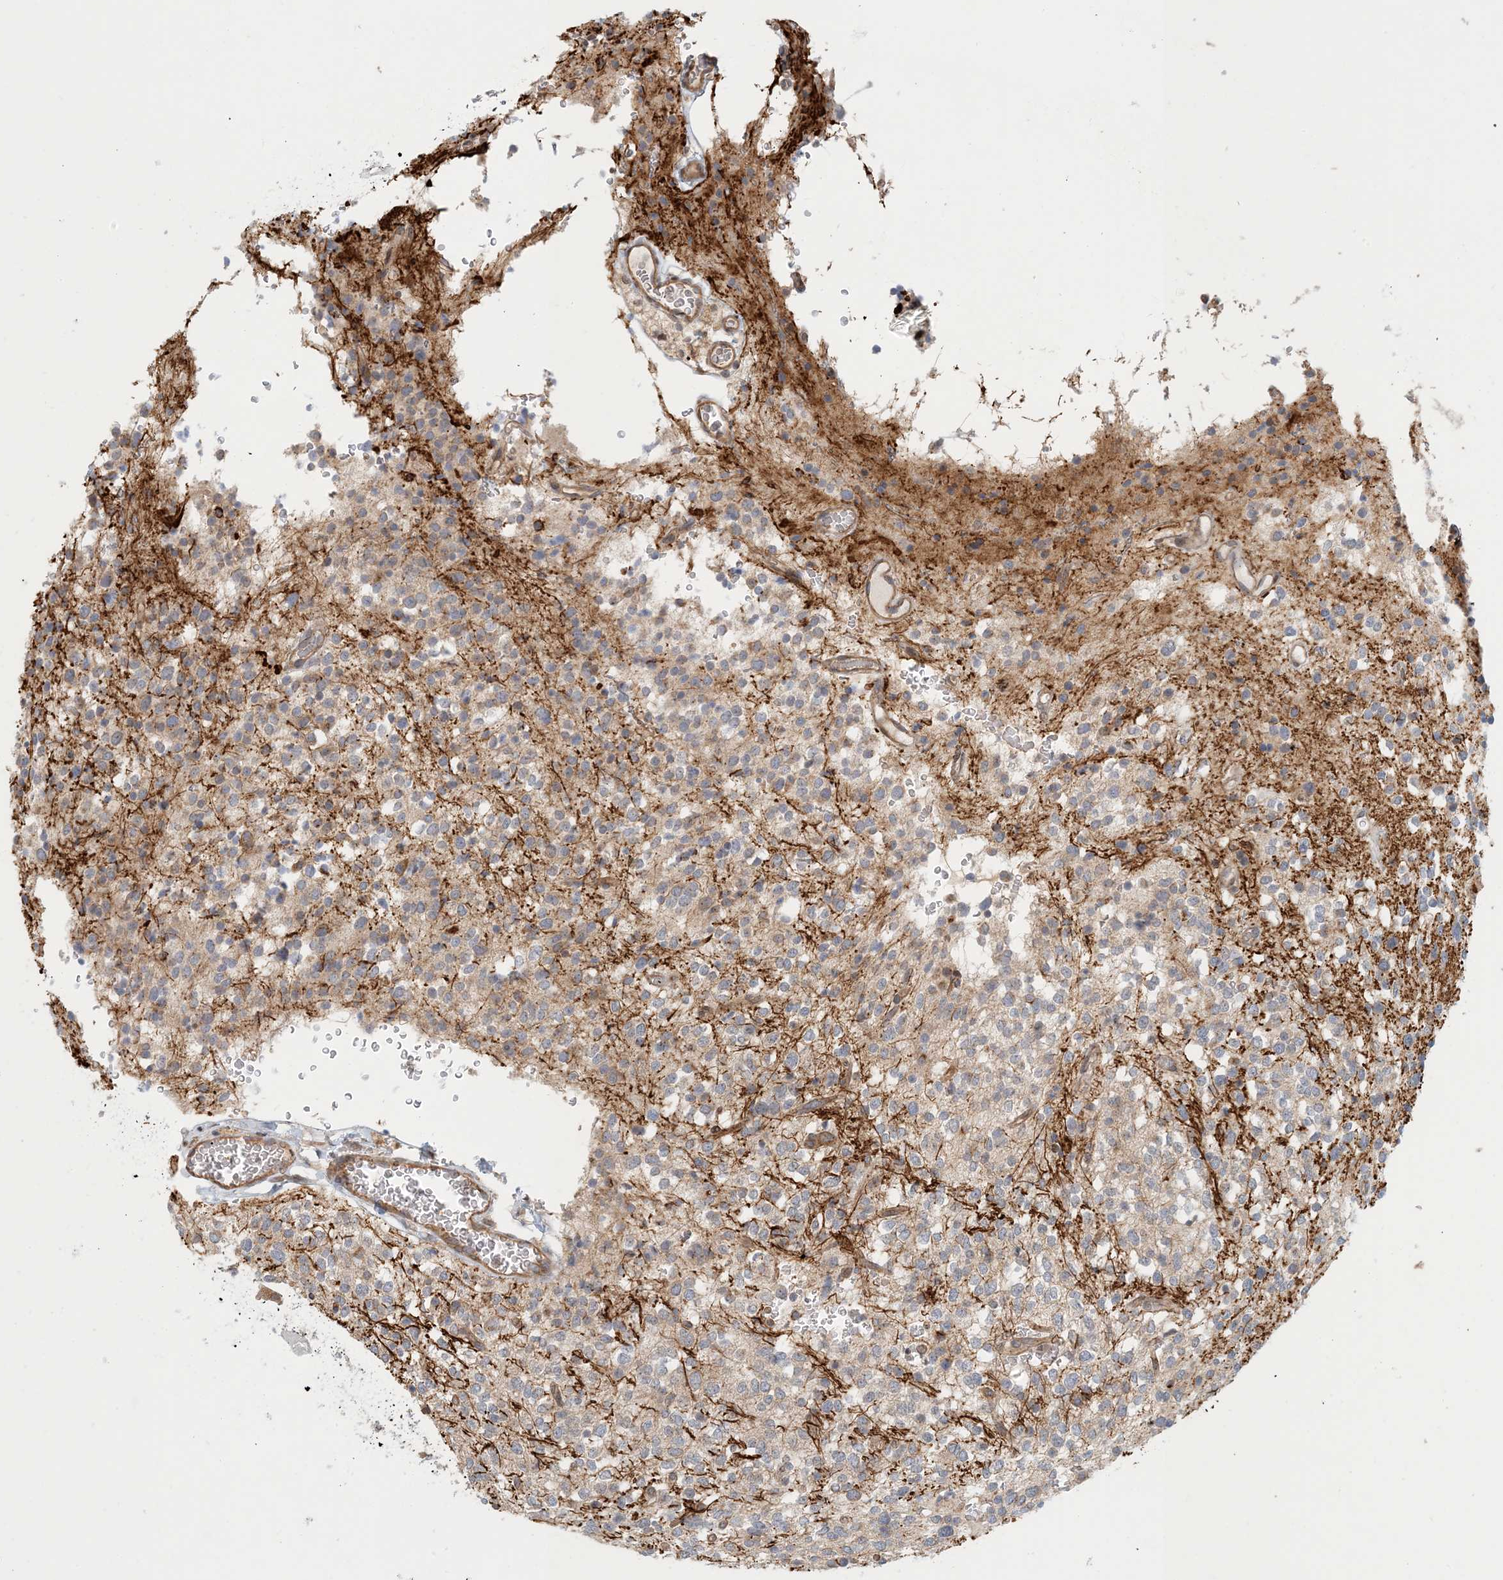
{"staining": {"intensity": "negative", "quantity": "none", "location": "none"}, "tissue": "glioma", "cell_type": "Tumor cells", "image_type": "cancer", "snomed": [{"axis": "morphology", "description": "Glioma, malignant, High grade"}, {"axis": "topography", "description": "Brain"}], "caption": "A high-resolution histopathology image shows immunohistochemistry staining of high-grade glioma (malignant), which demonstrates no significant expression in tumor cells.", "gene": "MAPKBP1", "patient": {"sex": "male", "age": 34}}